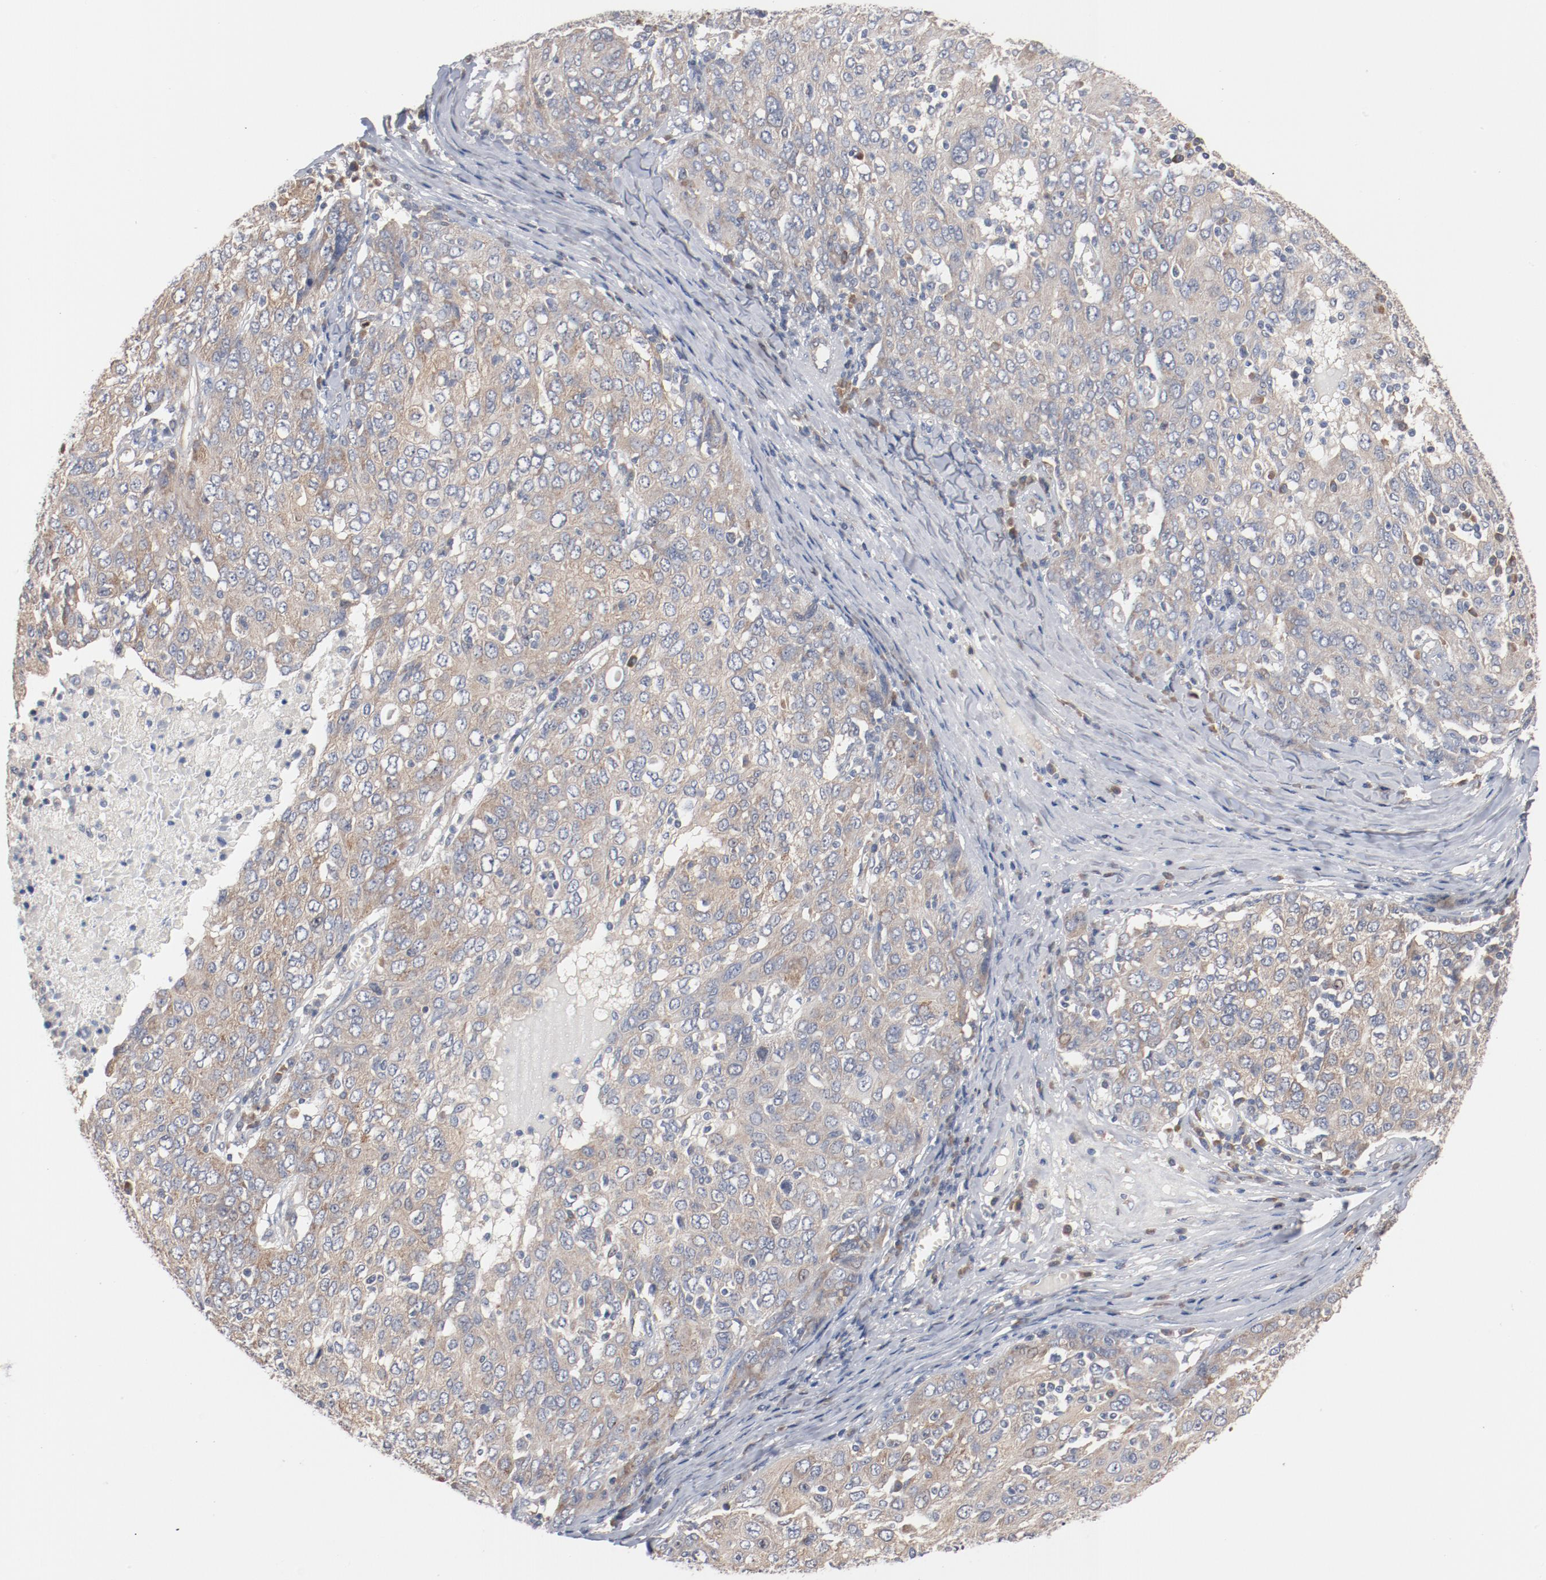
{"staining": {"intensity": "weak", "quantity": ">75%", "location": "cytoplasmic/membranous"}, "tissue": "ovarian cancer", "cell_type": "Tumor cells", "image_type": "cancer", "snomed": [{"axis": "morphology", "description": "Carcinoma, endometroid"}, {"axis": "topography", "description": "Ovary"}], "caption": "Protein staining of ovarian endometroid carcinoma tissue reveals weak cytoplasmic/membranous positivity in approximately >75% of tumor cells.", "gene": "RNASE11", "patient": {"sex": "female", "age": 50}}